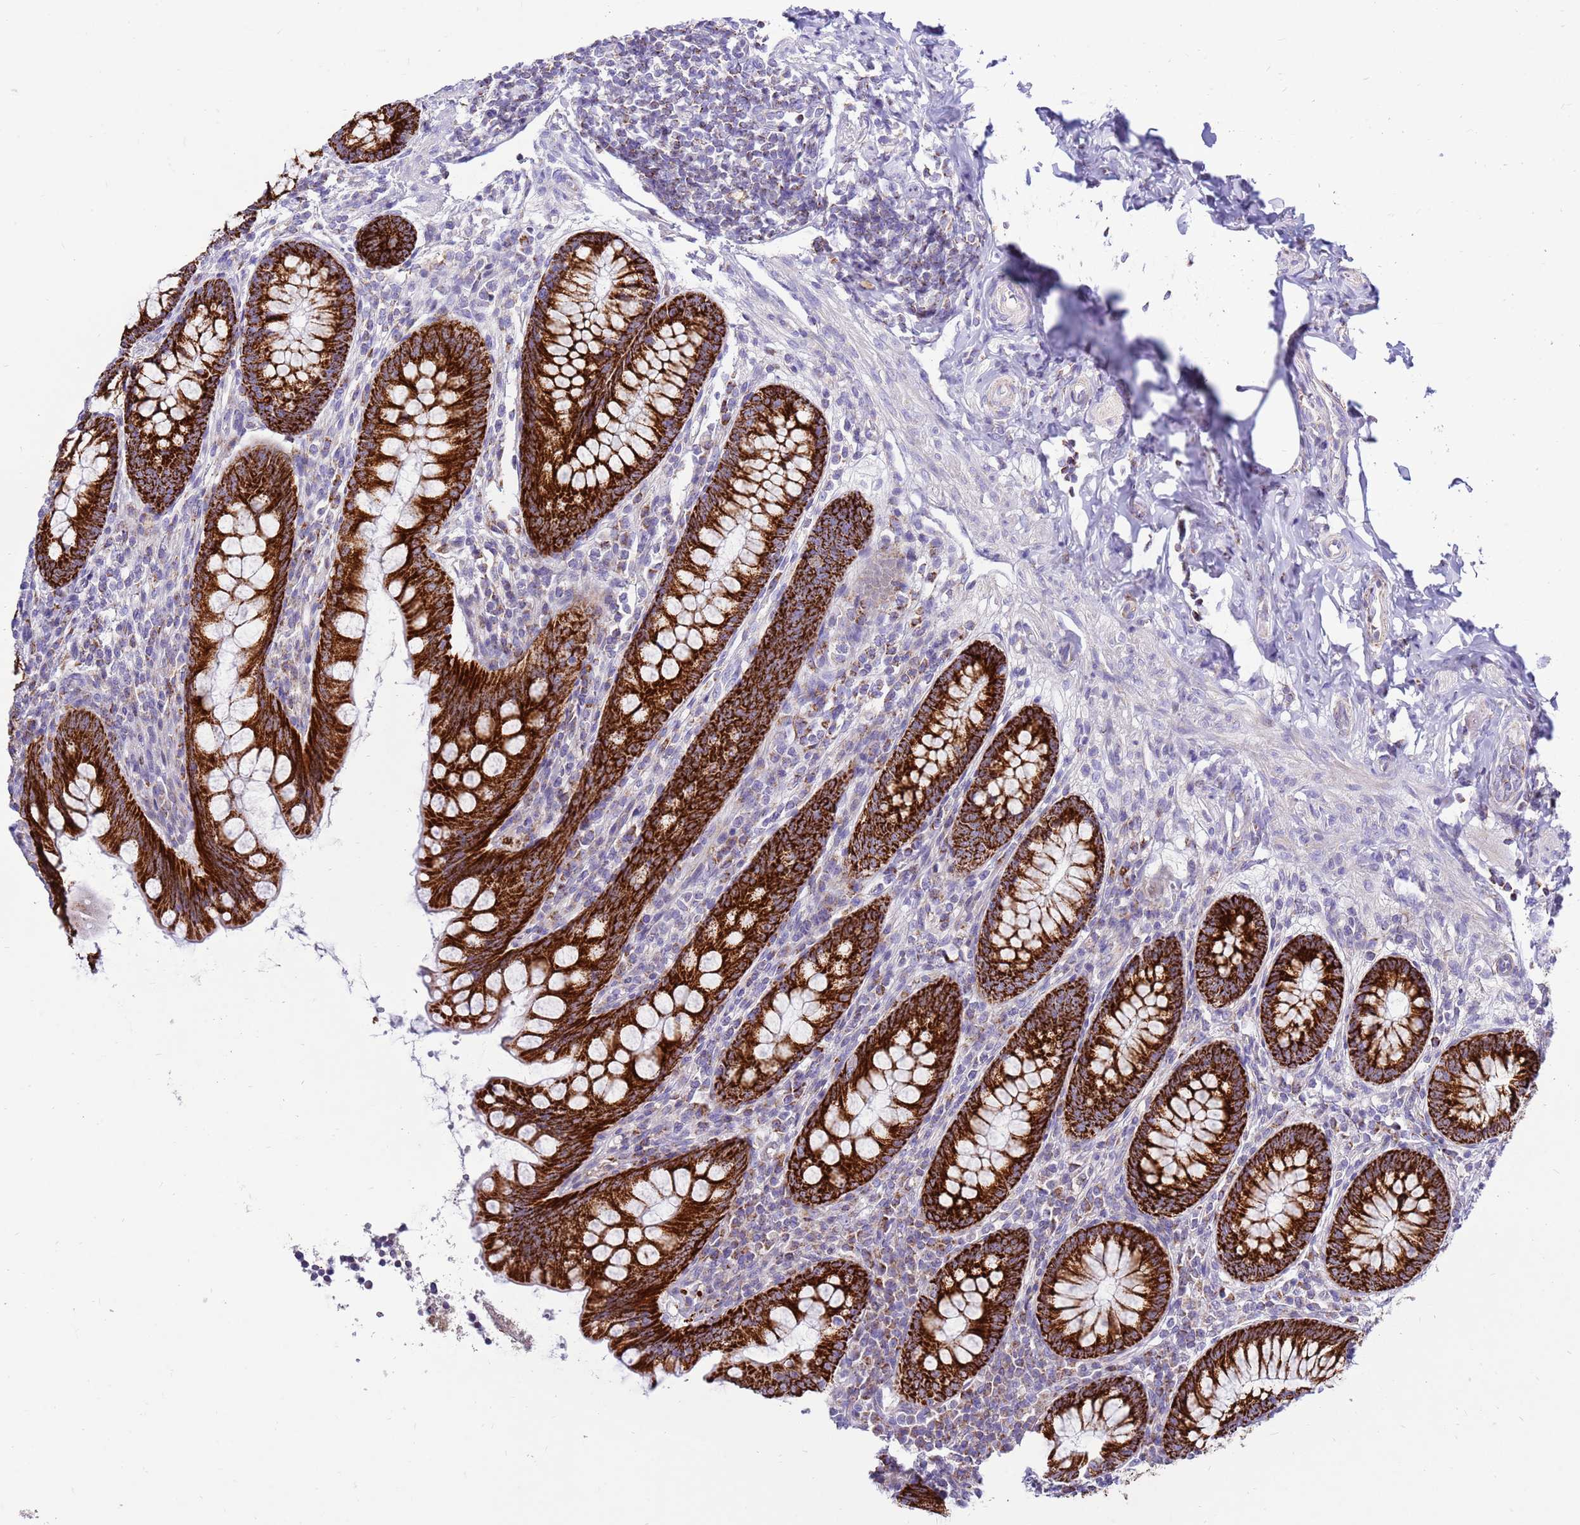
{"staining": {"intensity": "strong", "quantity": ">75%", "location": "cytoplasmic/membranous"}, "tissue": "appendix", "cell_type": "Glandular cells", "image_type": "normal", "snomed": [{"axis": "morphology", "description": "Normal tissue, NOS"}, {"axis": "topography", "description": "Appendix"}], "caption": "Protein expression analysis of benign appendix exhibits strong cytoplasmic/membranous staining in about >75% of glandular cells. (DAB = brown stain, brightfield microscopy at high magnification).", "gene": "IGF1R", "patient": {"sex": "female", "age": 33}}